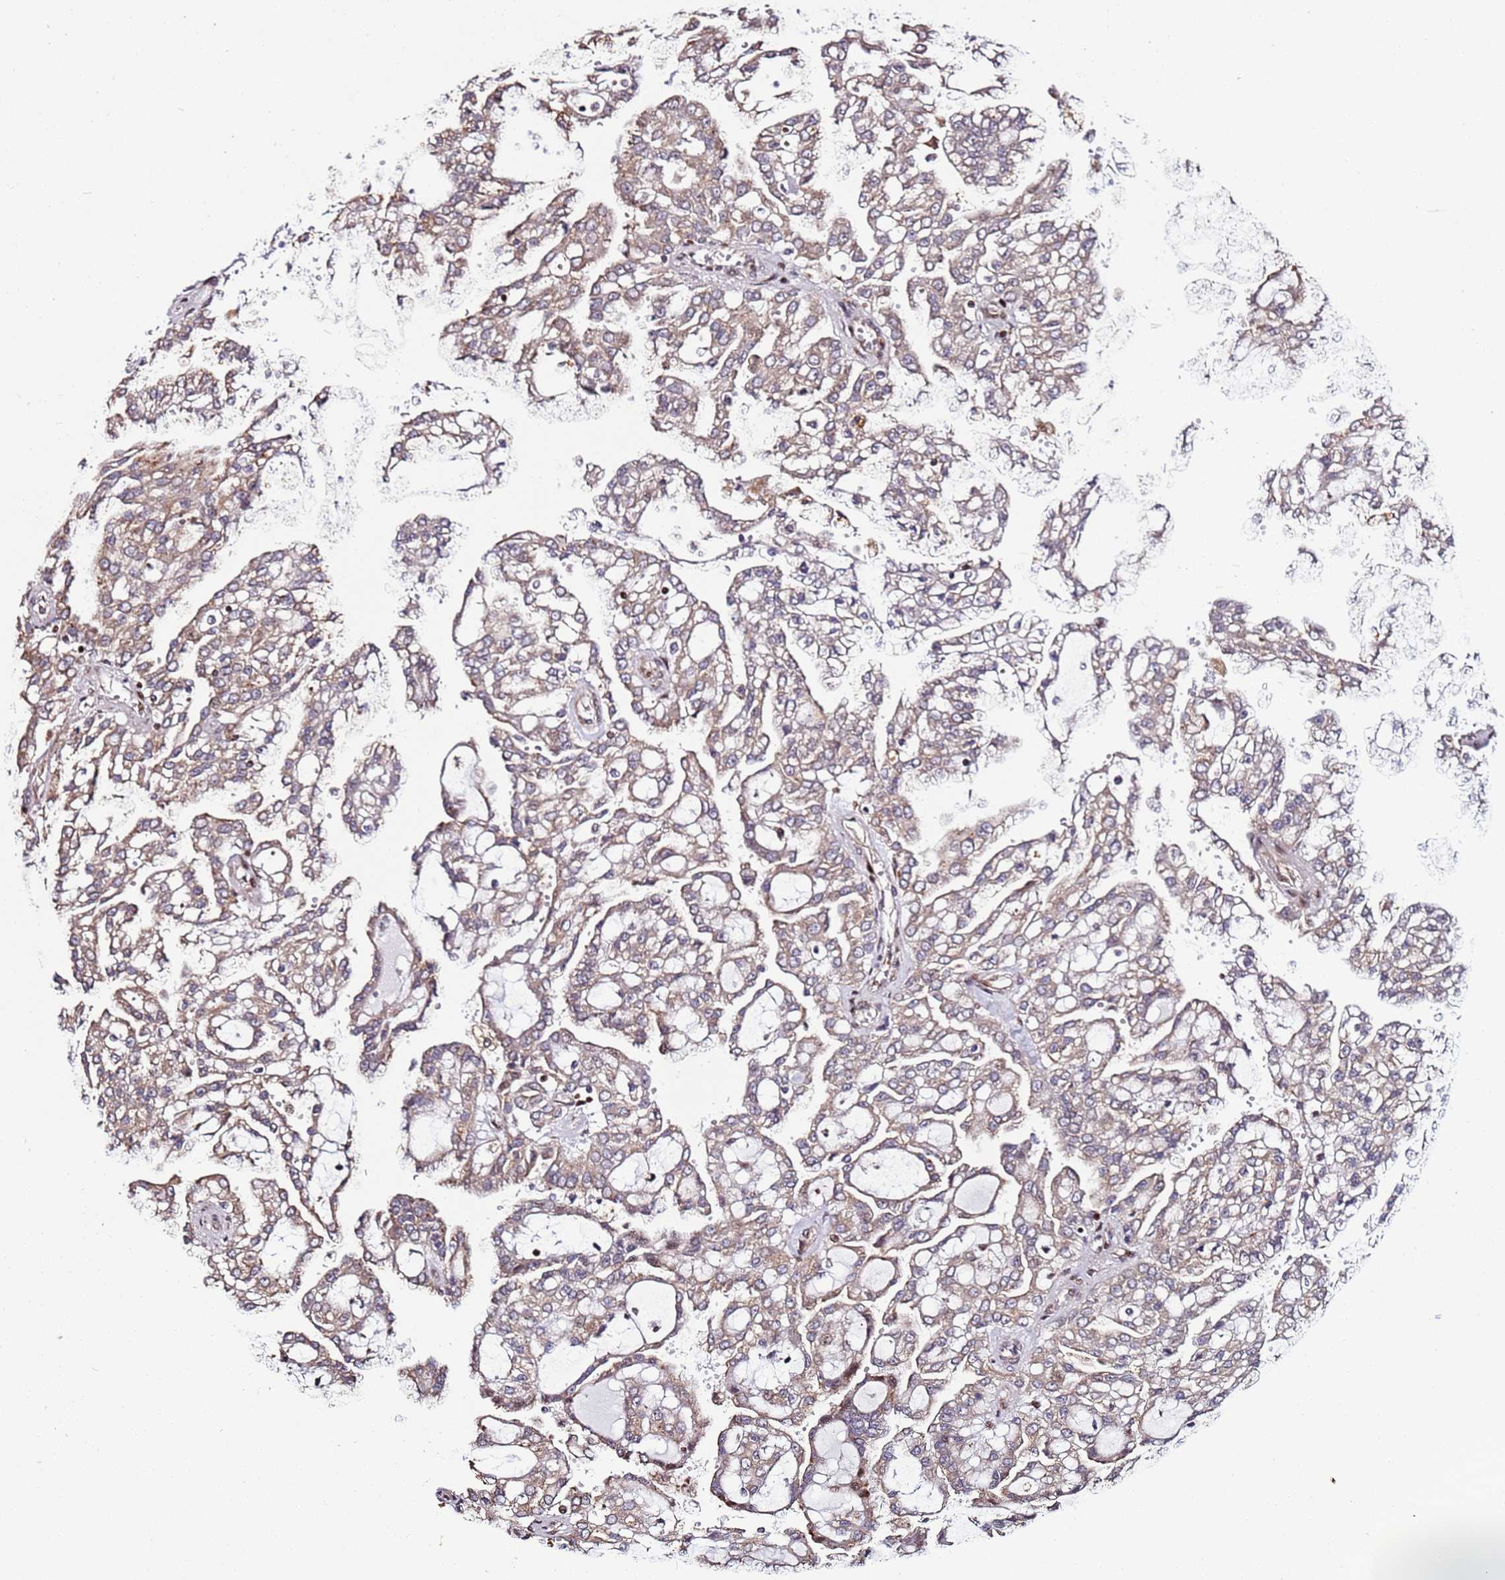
{"staining": {"intensity": "moderate", "quantity": ">75%", "location": "cytoplasmic/membranous"}, "tissue": "renal cancer", "cell_type": "Tumor cells", "image_type": "cancer", "snomed": [{"axis": "morphology", "description": "Adenocarcinoma, NOS"}, {"axis": "topography", "description": "Kidney"}], "caption": "High-power microscopy captured an immunohistochemistry (IHC) photomicrograph of adenocarcinoma (renal), revealing moderate cytoplasmic/membranous positivity in about >75% of tumor cells. Nuclei are stained in blue.", "gene": "WBP11", "patient": {"sex": "male", "age": 63}}